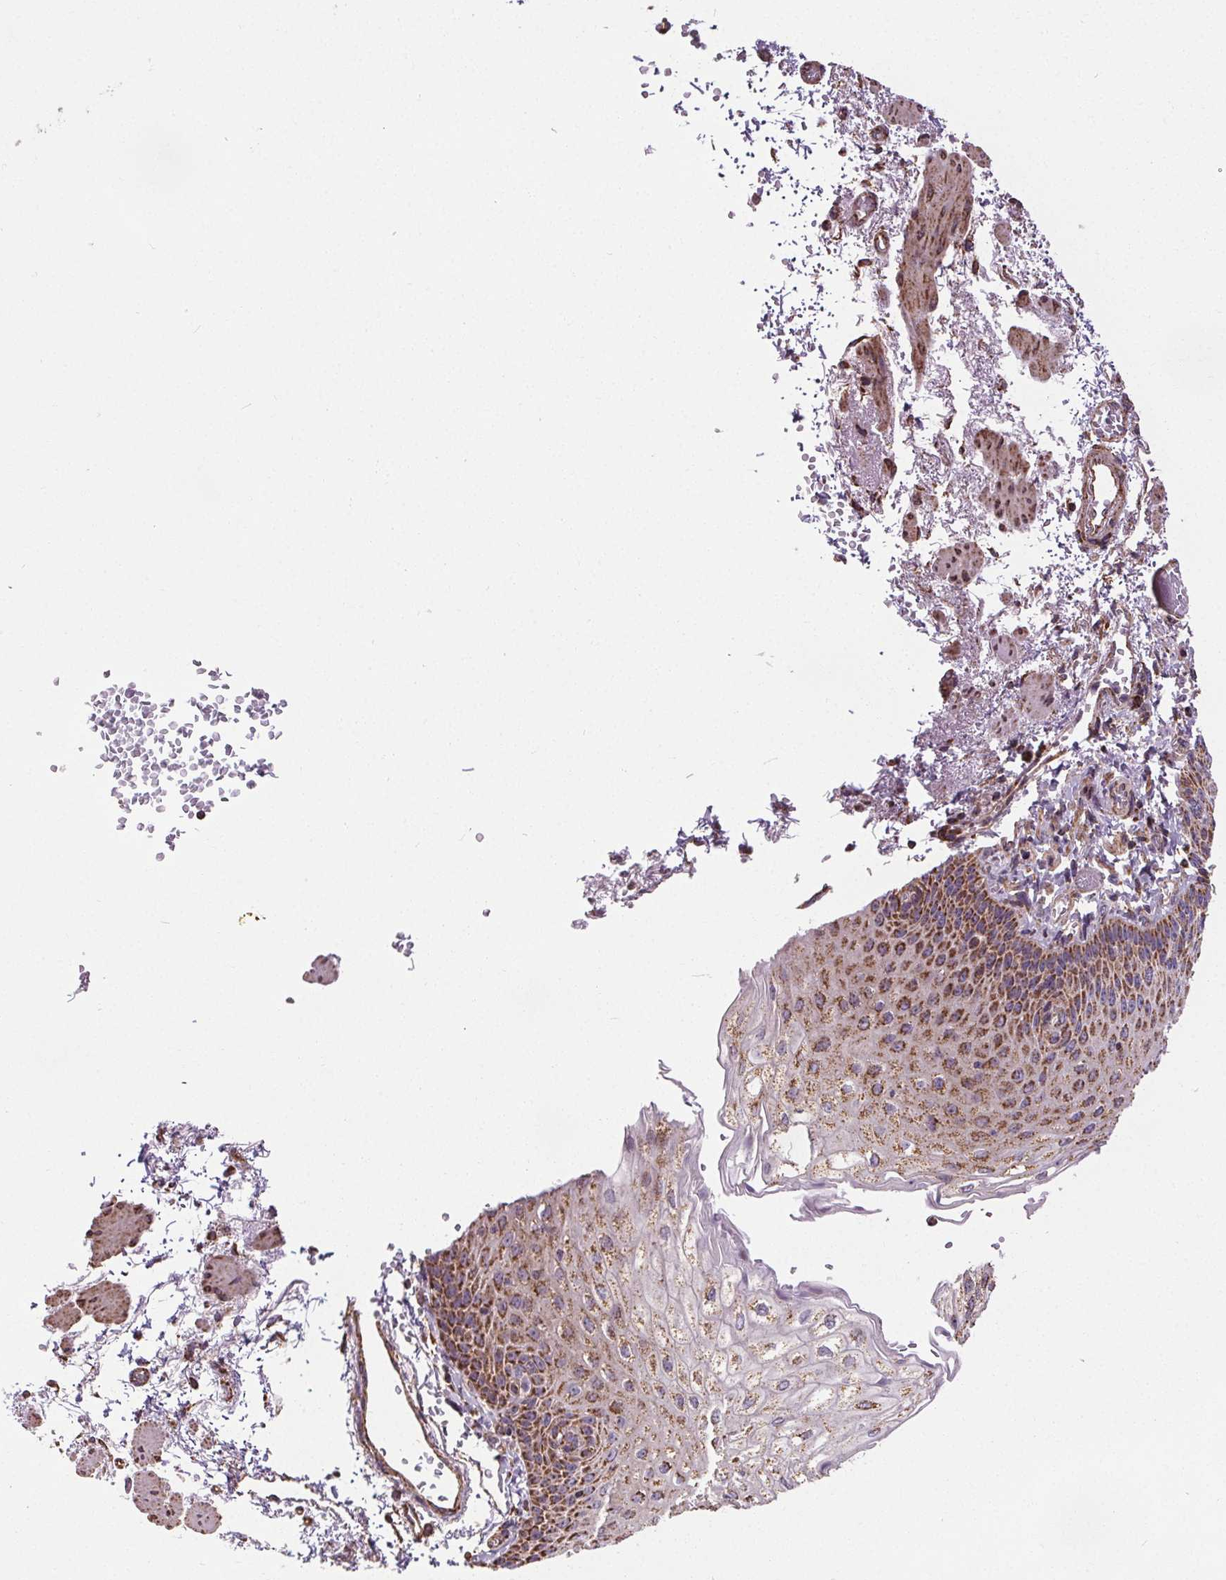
{"staining": {"intensity": "moderate", "quantity": ">75%", "location": "cytoplasmic/membranous"}, "tissue": "esophagus", "cell_type": "Squamous epithelial cells", "image_type": "normal", "snomed": [{"axis": "morphology", "description": "Normal tissue, NOS"}, {"axis": "morphology", "description": "Adenocarcinoma, NOS"}, {"axis": "topography", "description": "Esophagus"}], "caption": "Immunohistochemical staining of normal human esophagus reveals >75% levels of moderate cytoplasmic/membranous protein expression in approximately >75% of squamous epithelial cells.", "gene": "ZNF548", "patient": {"sex": "male", "age": 81}}